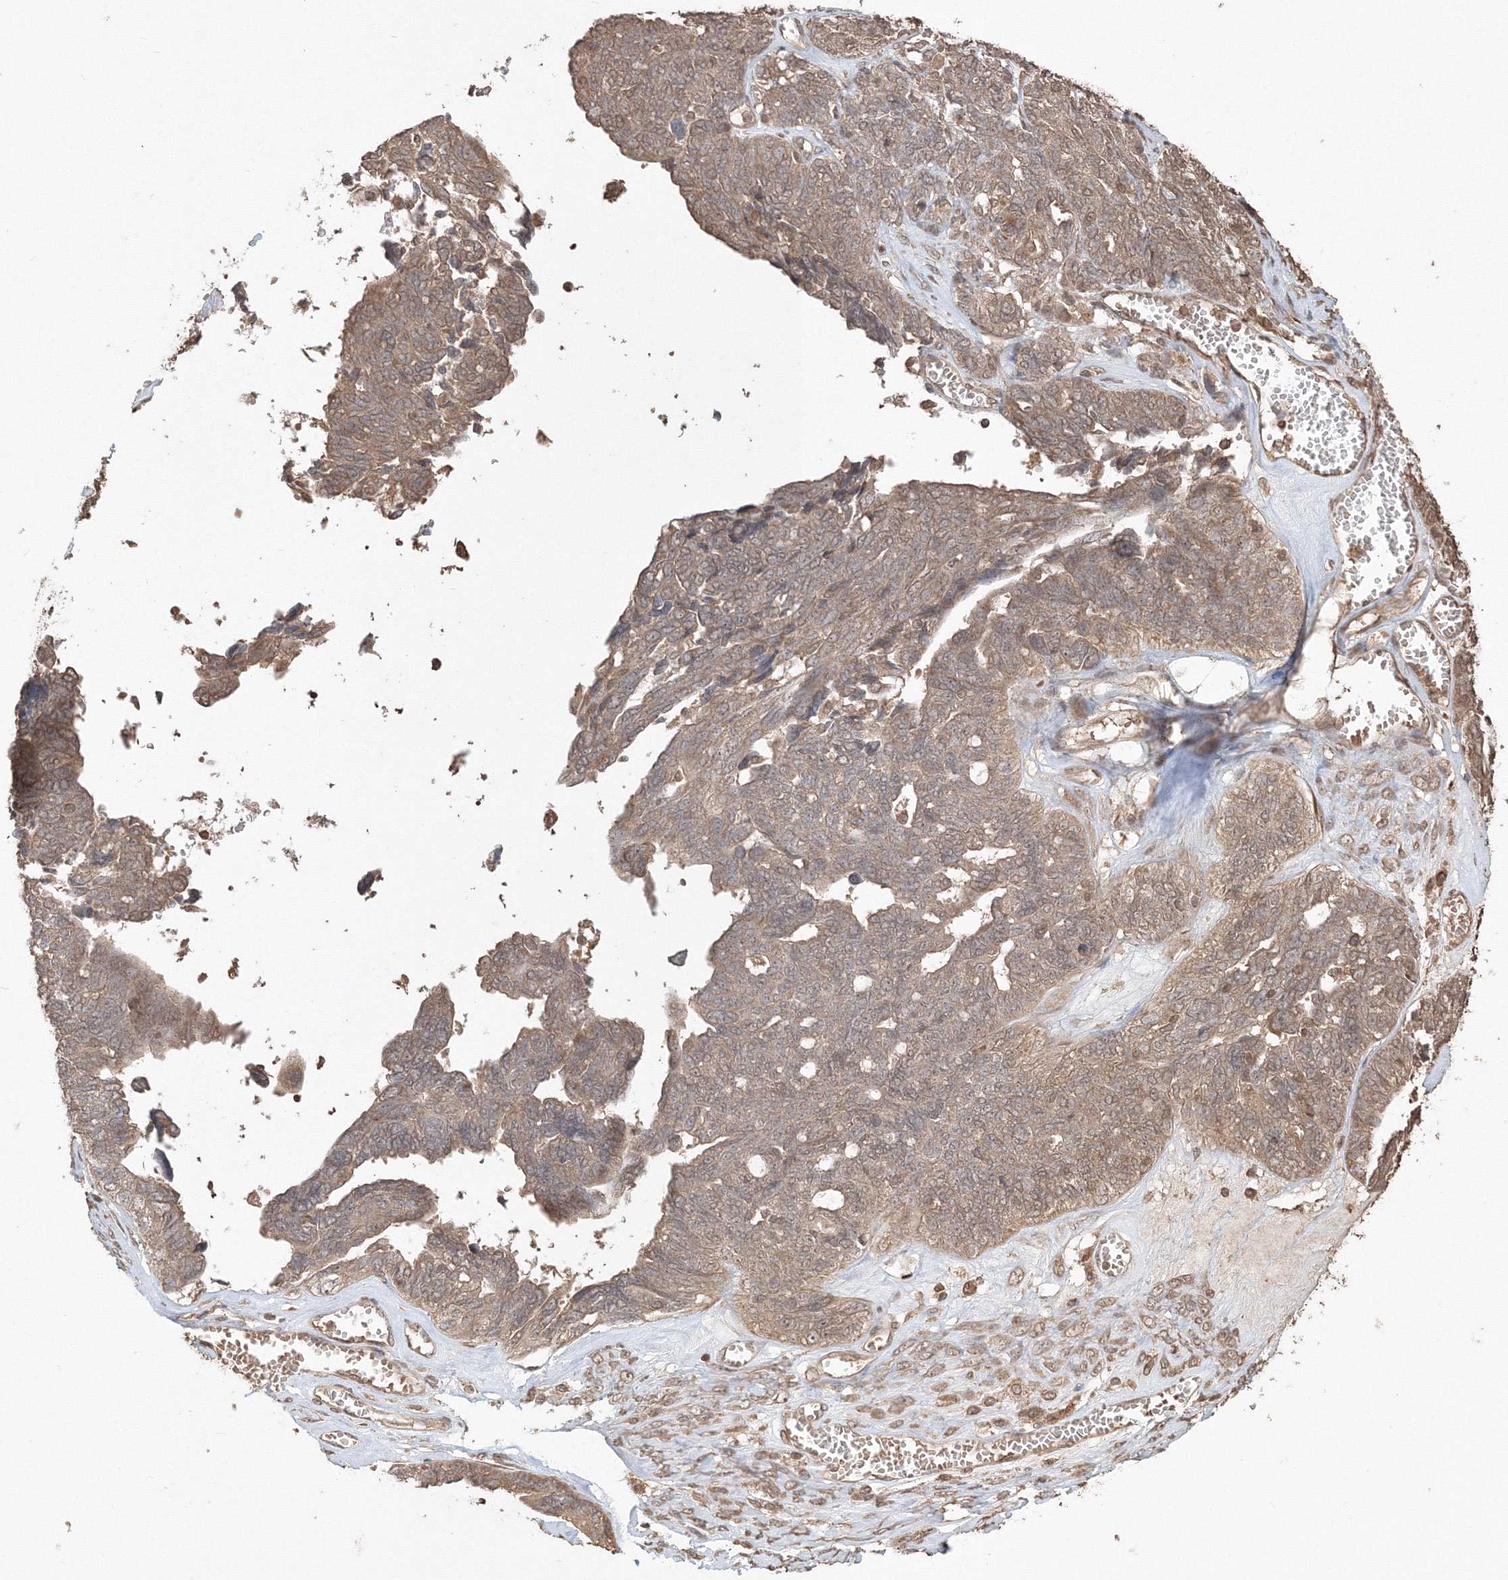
{"staining": {"intensity": "moderate", "quantity": ">75%", "location": "cytoplasmic/membranous"}, "tissue": "ovarian cancer", "cell_type": "Tumor cells", "image_type": "cancer", "snomed": [{"axis": "morphology", "description": "Cystadenocarcinoma, serous, NOS"}, {"axis": "topography", "description": "Ovary"}], "caption": "This image exhibits immunohistochemistry staining of ovarian cancer, with medium moderate cytoplasmic/membranous positivity in approximately >75% of tumor cells.", "gene": "CCDC122", "patient": {"sex": "female", "age": 79}}